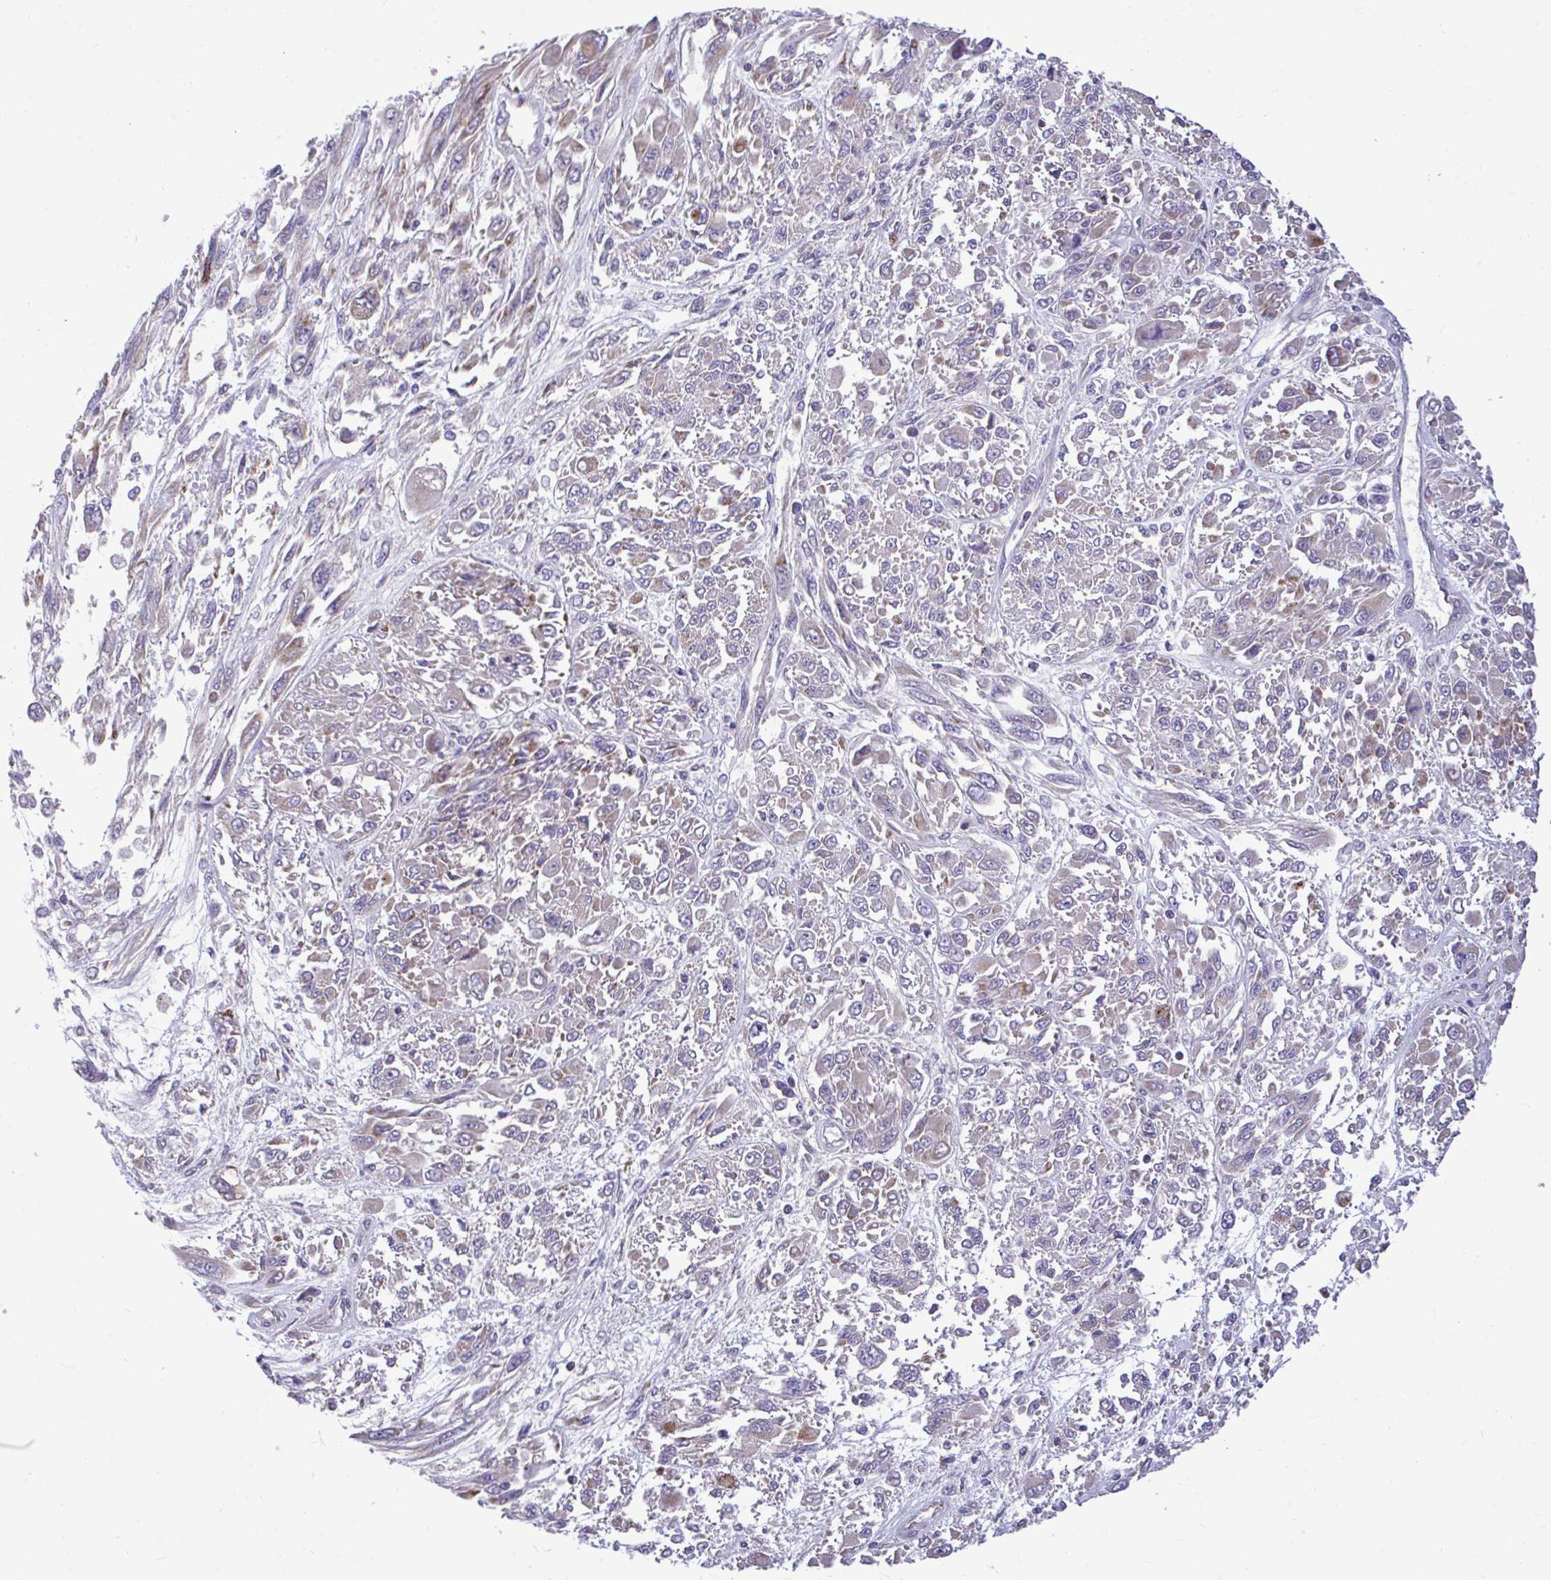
{"staining": {"intensity": "weak", "quantity": "<25%", "location": "cytoplasmic/membranous"}, "tissue": "melanoma", "cell_type": "Tumor cells", "image_type": "cancer", "snomed": [{"axis": "morphology", "description": "Malignant melanoma, NOS"}, {"axis": "topography", "description": "Skin"}], "caption": "IHC image of human melanoma stained for a protein (brown), which shows no expression in tumor cells.", "gene": "SARS2", "patient": {"sex": "female", "age": 91}}